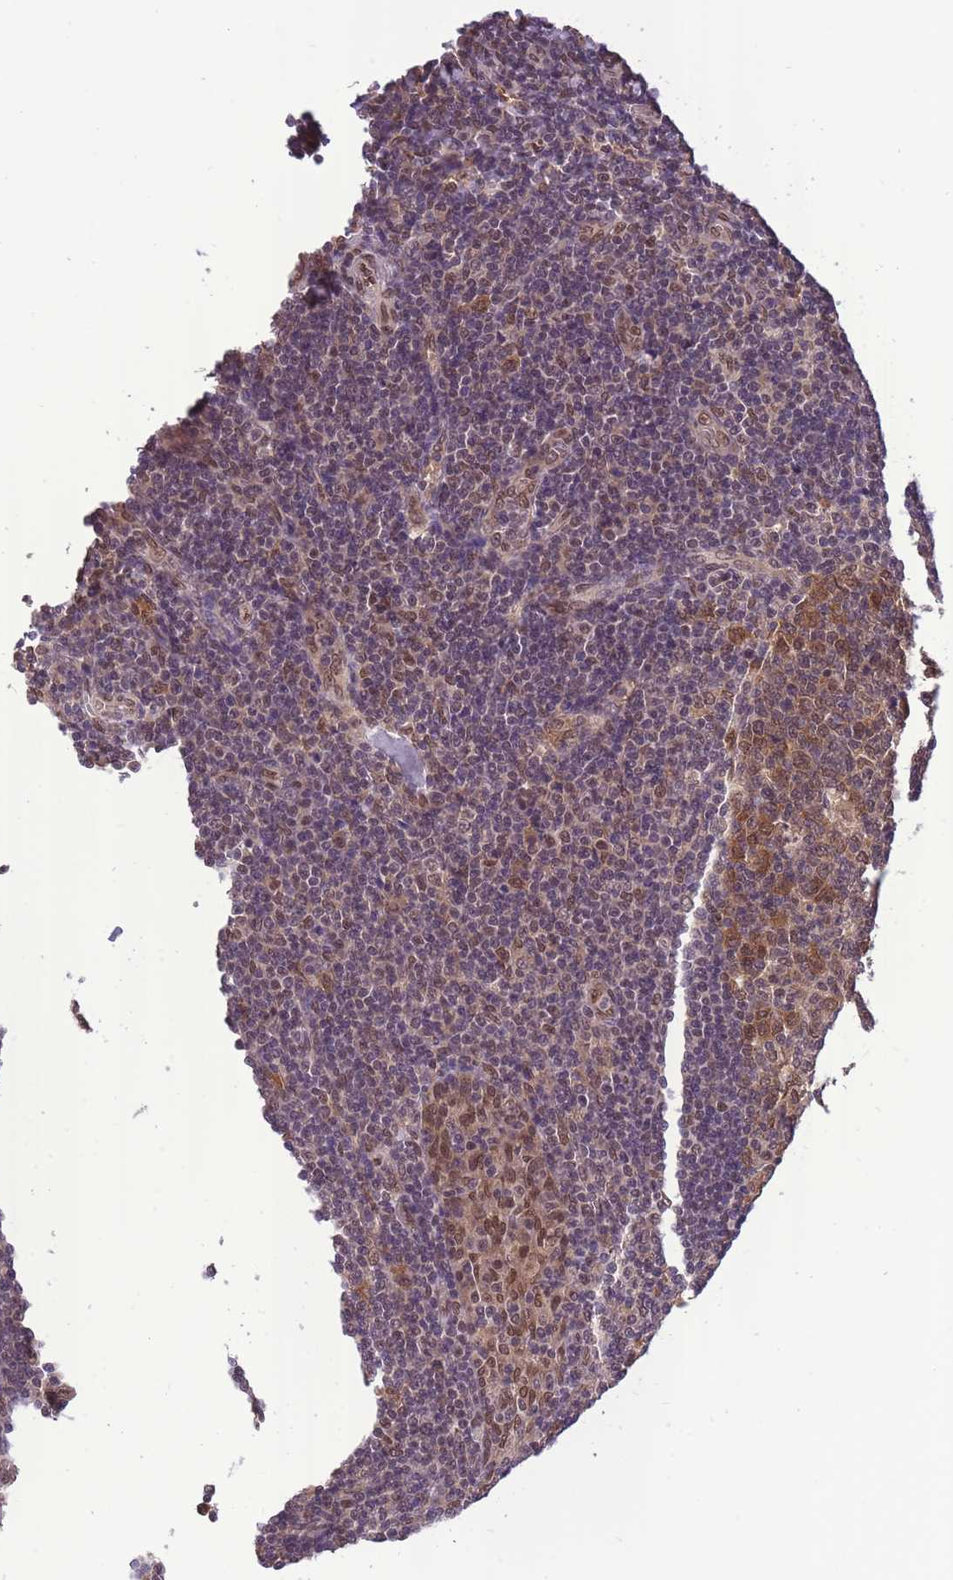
{"staining": {"intensity": "moderate", "quantity": ">75%", "location": "cytoplasmic/membranous,nuclear"}, "tissue": "tonsil", "cell_type": "Germinal center cells", "image_type": "normal", "snomed": [{"axis": "morphology", "description": "Normal tissue, NOS"}, {"axis": "topography", "description": "Tonsil"}], "caption": "Brown immunohistochemical staining in normal human tonsil exhibits moderate cytoplasmic/membranous,nuclear positivity in about >75% of germinal center cells.", "gene": "CDIP1", "patient": {"sex": "male", "age": 17}}